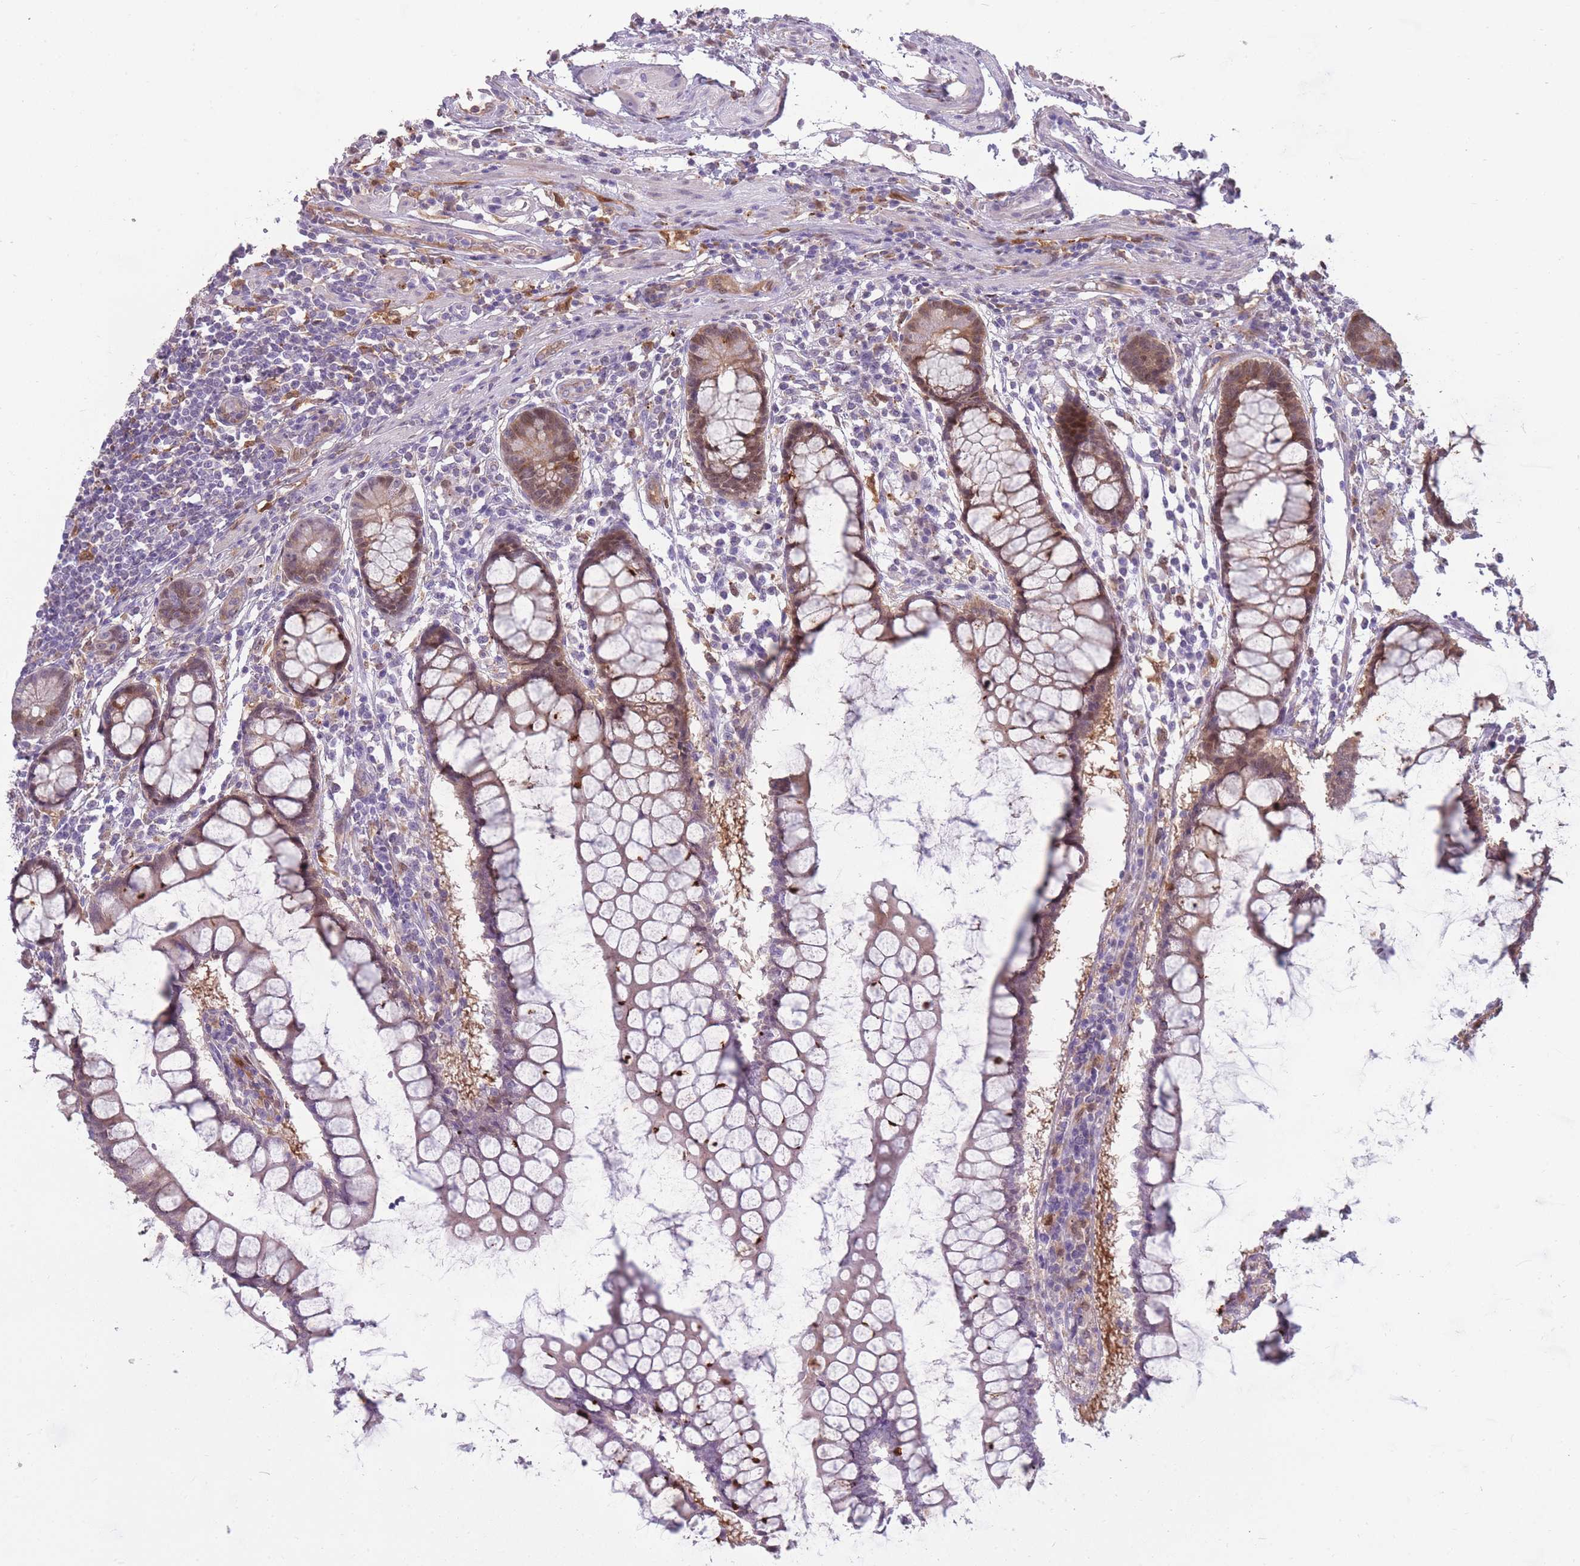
{"staining": {"intensity": "weak", "quantity": "<25%", "location": "cytoplasmic/membranous"}, "tissue": "colon", "cell_type": "Endothelial cells", "image_type": "normal", "snomed": [{"axis": "morphology", "description": "Normal tissue, NOS"}, {"axis": "morphology", "description": "Adenocarcinoma, NOS"}, {"axis": "topography", "description": "Colon"}], "caption": "This is an immunohistochemistry (IHC) photomicrograph of normal human colon. There is no expression in endothelial cells.", "gene": "LGALS9B", "patient": {"sex": "female", "age": 55}}